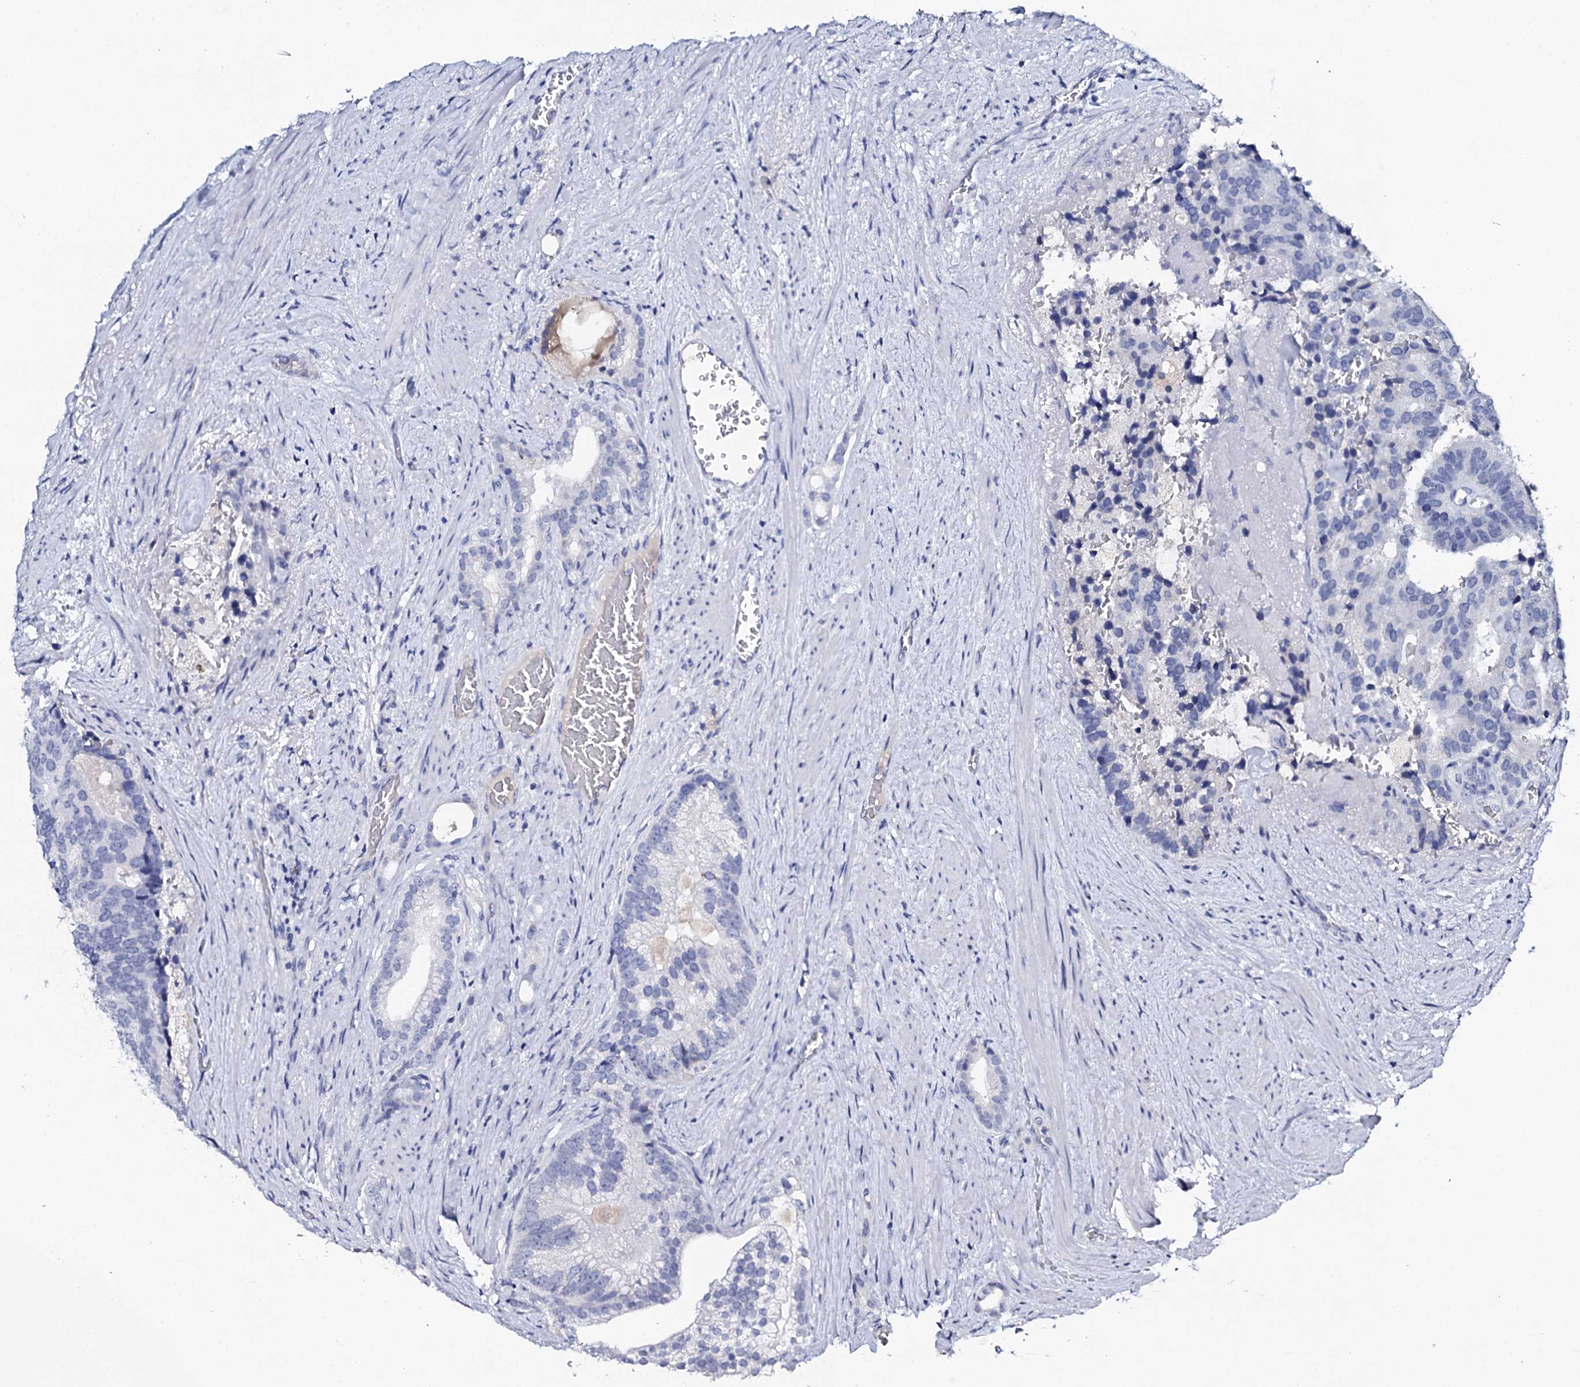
{"staining": {"intensity": "negative", "quantity": "none", "location": "none"}, "tissue": "prostate cancer", "cell_type": "Tumor cells", "image_type": "cancer", "snomed": [{"axis": "morphology", "description": "Adenocarcinoma, Low grade"}, {"axis": "topography", "description": "Prostate"}], "caption": "Prostate cancer (low-grade adenocarcinoma) was stained to show a protein in brown. There is no significant staining in tumor cells. (Brightfield microscopy of DAB immunohistochemistry (IHC) at high magnification).", "gene": "FBXL16", "patient": {"sex": "male", "age": 71}}